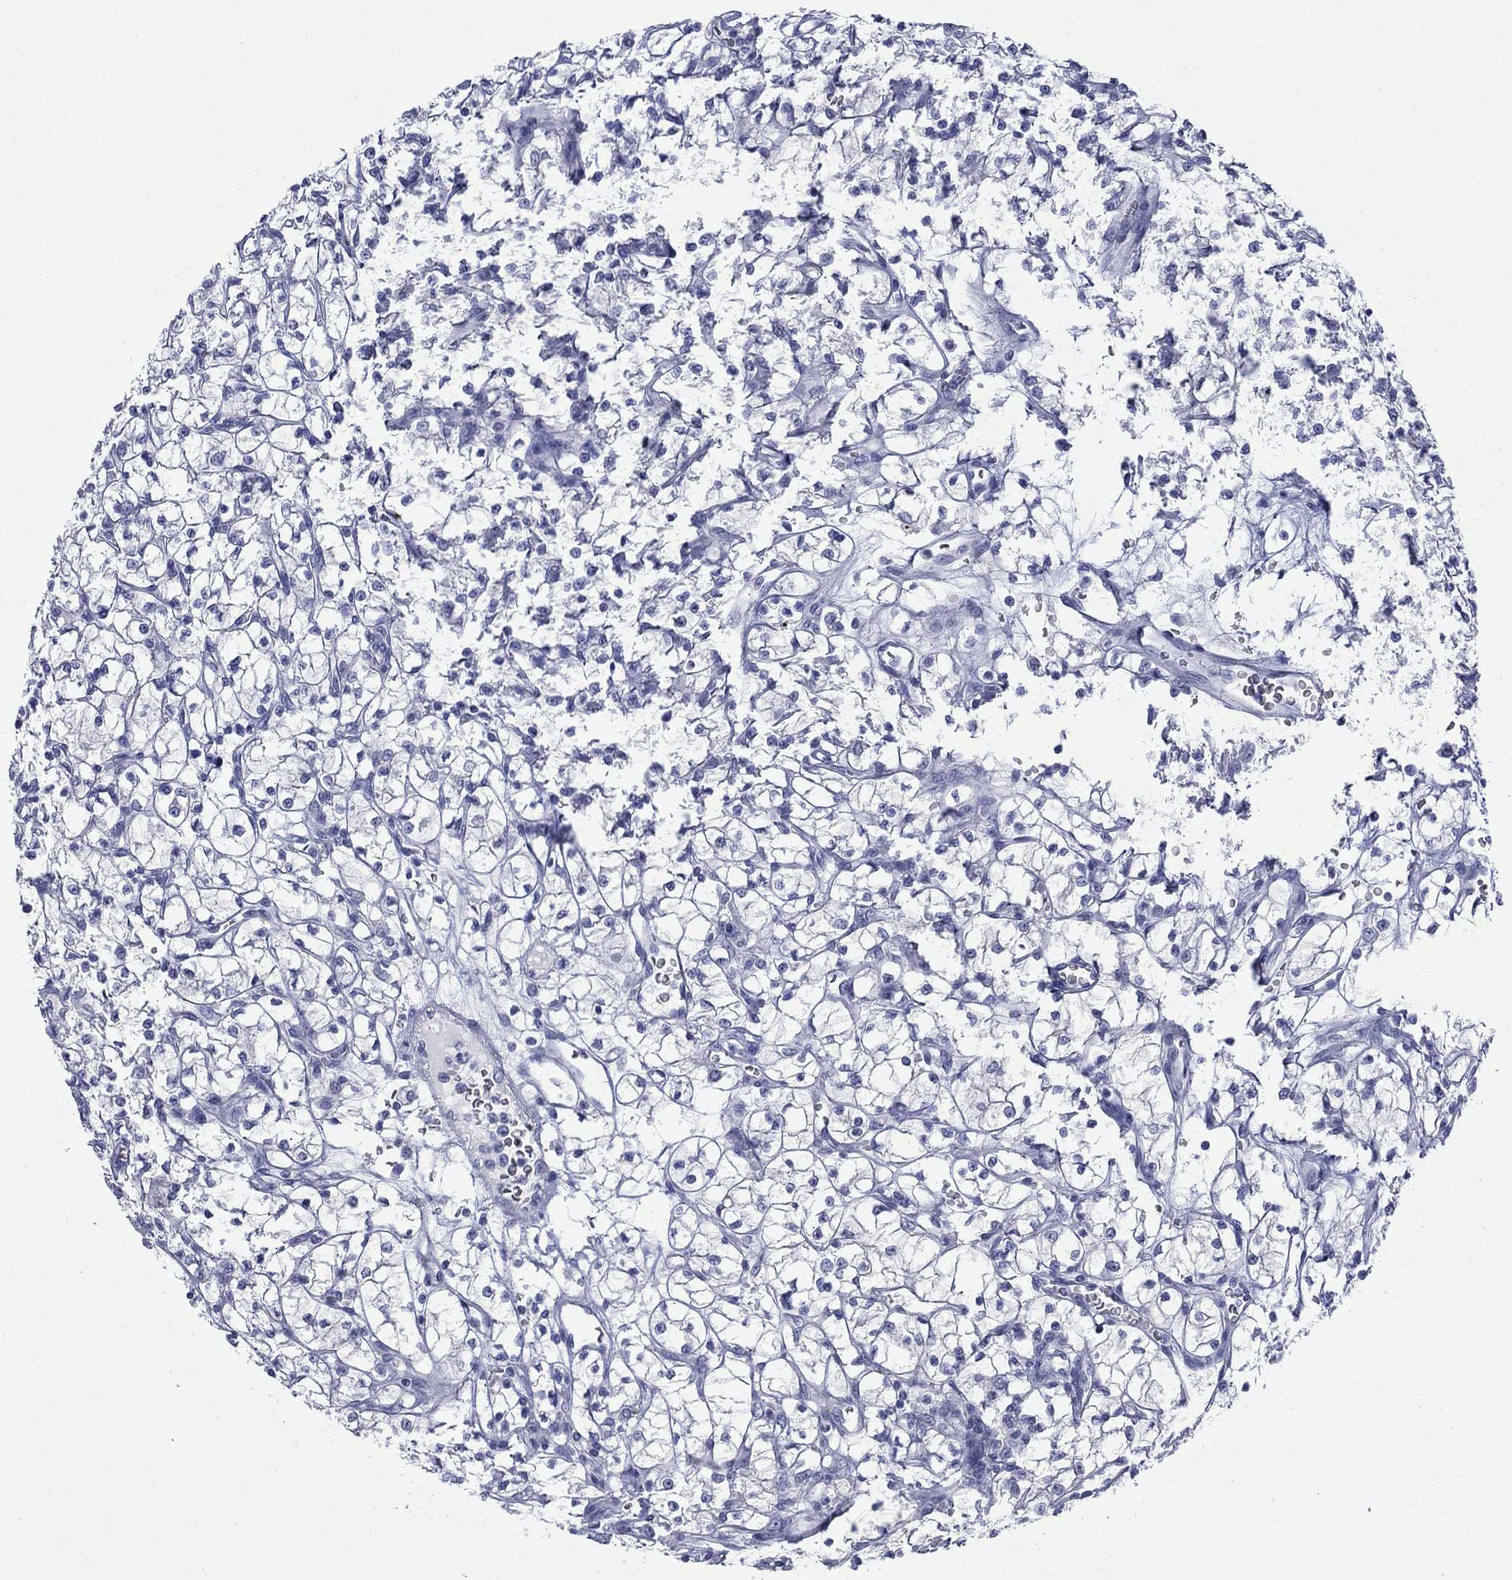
{"staining": {"intensity": "negative", "quantity": "none", "location": "none"}, "tissue": "renal cancer", "cell_type": "Tumor cells", "image_type": "cancer", "snomed": [{"axis": "morphology", "description": "Adenocarcinoma, NOS"}, {"axis": "topography", "description": "Kidney"}], "caption": "Protein analysis of adenocarcinoma (renal) reveals no significant positivity in tumor cells. The staining is performed using DAB brown chromogen with nuclei counter-stained in using hematoxylin.", "gene": "IGF2BP3", "patient": {"sex": "female", "age": 64}}